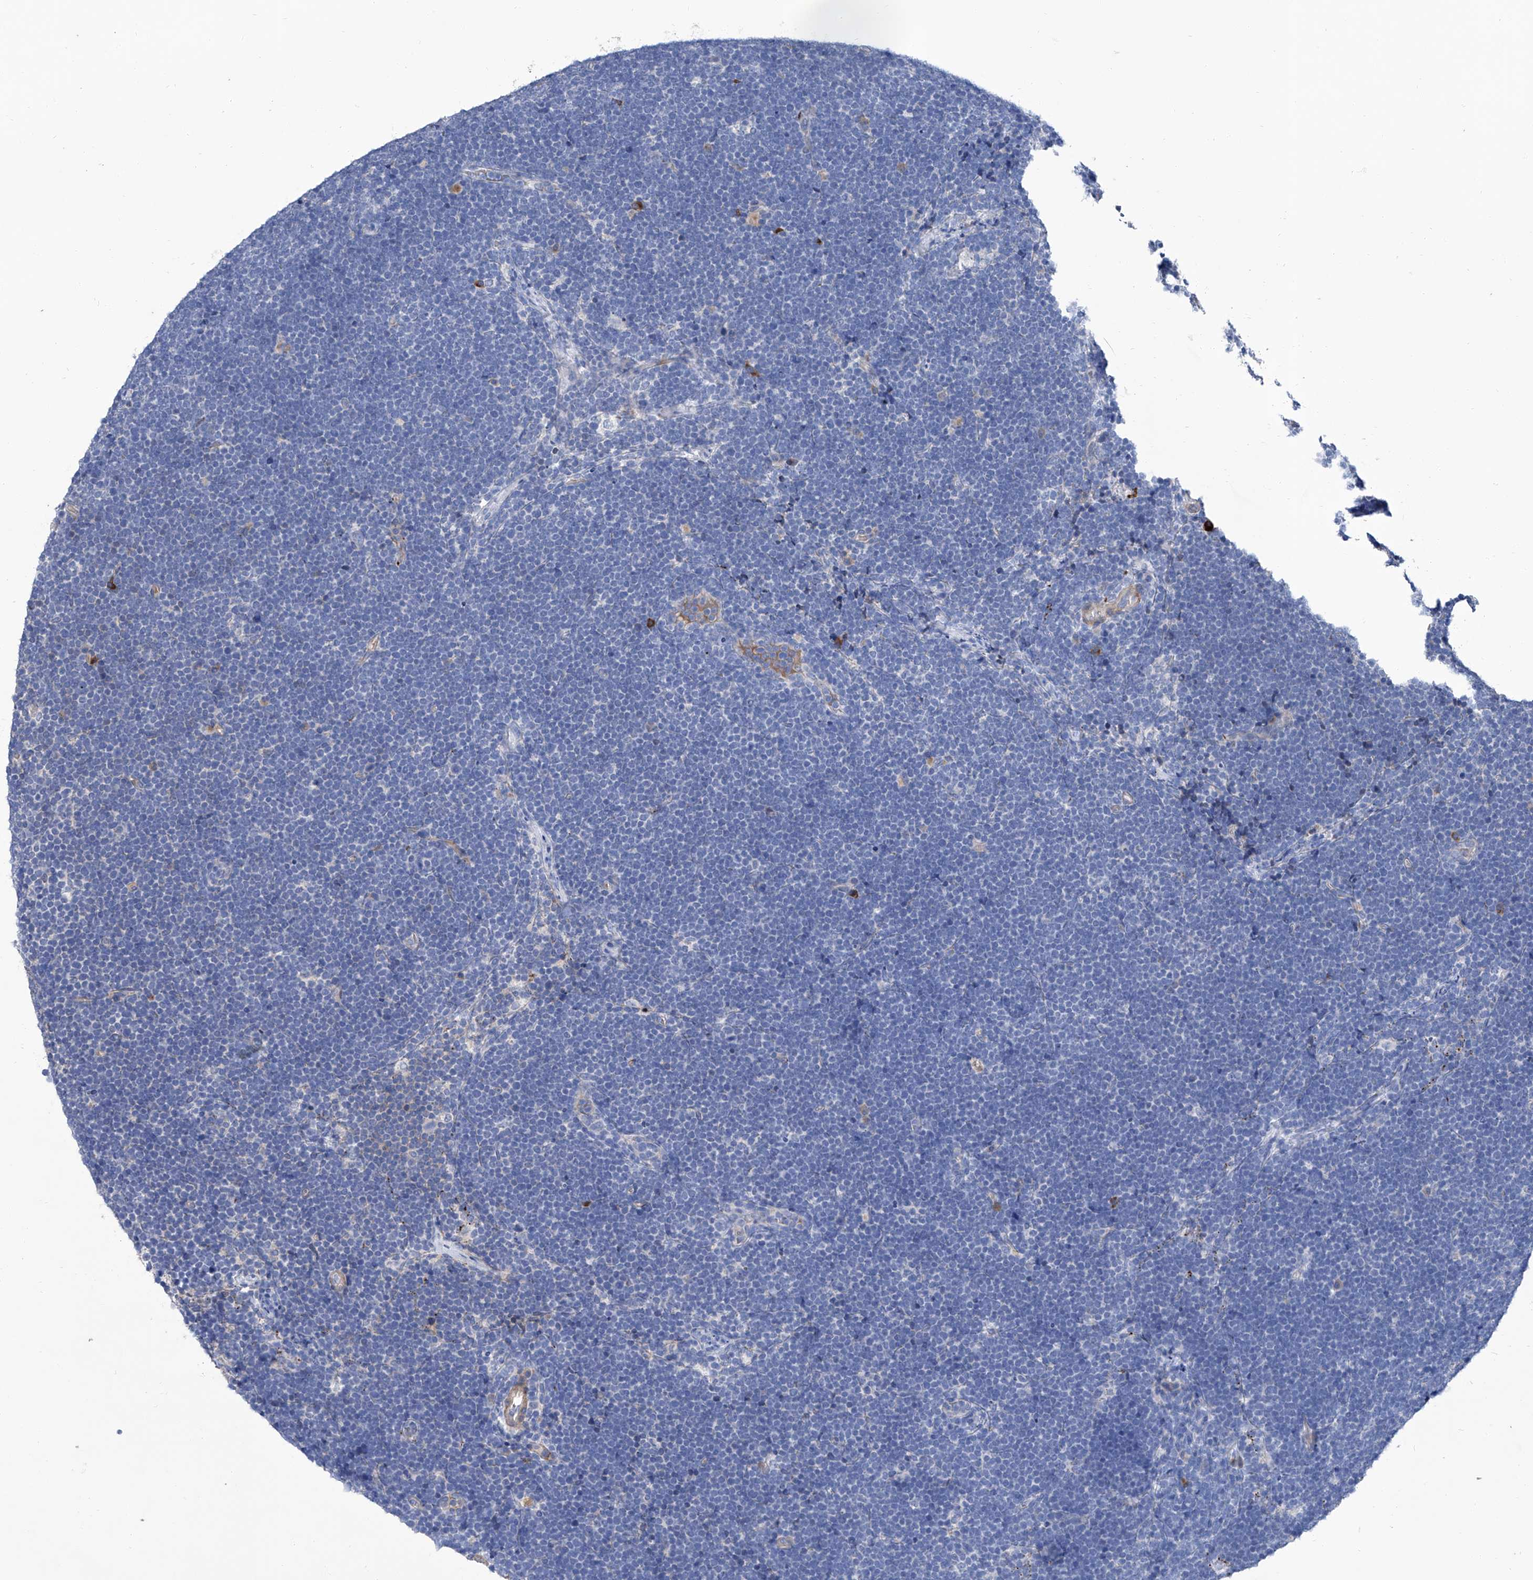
{"staining": {"intensity": "negative", "quantity": "none", "location": "none"}, "tissue": "lymphoma", "cell_type": "Tumor cells", "image_type": "cancer", "snomed": [{"axis": "morphology", "description": "Malignant lymphoma, non-Hodgkin's type, High grade"}, {"axis": "topography", "description": "Lymph node"}], "caption": "This histopathology image is of high-grade malignant lymphoma, non-Hodgkin's type stained with IHC to label a protein in brown with the nuclei are counter-stained blue. There is no expression in tumor cells.", "gene": "GPT", "patient": {"sex": "male", "age": 13}}